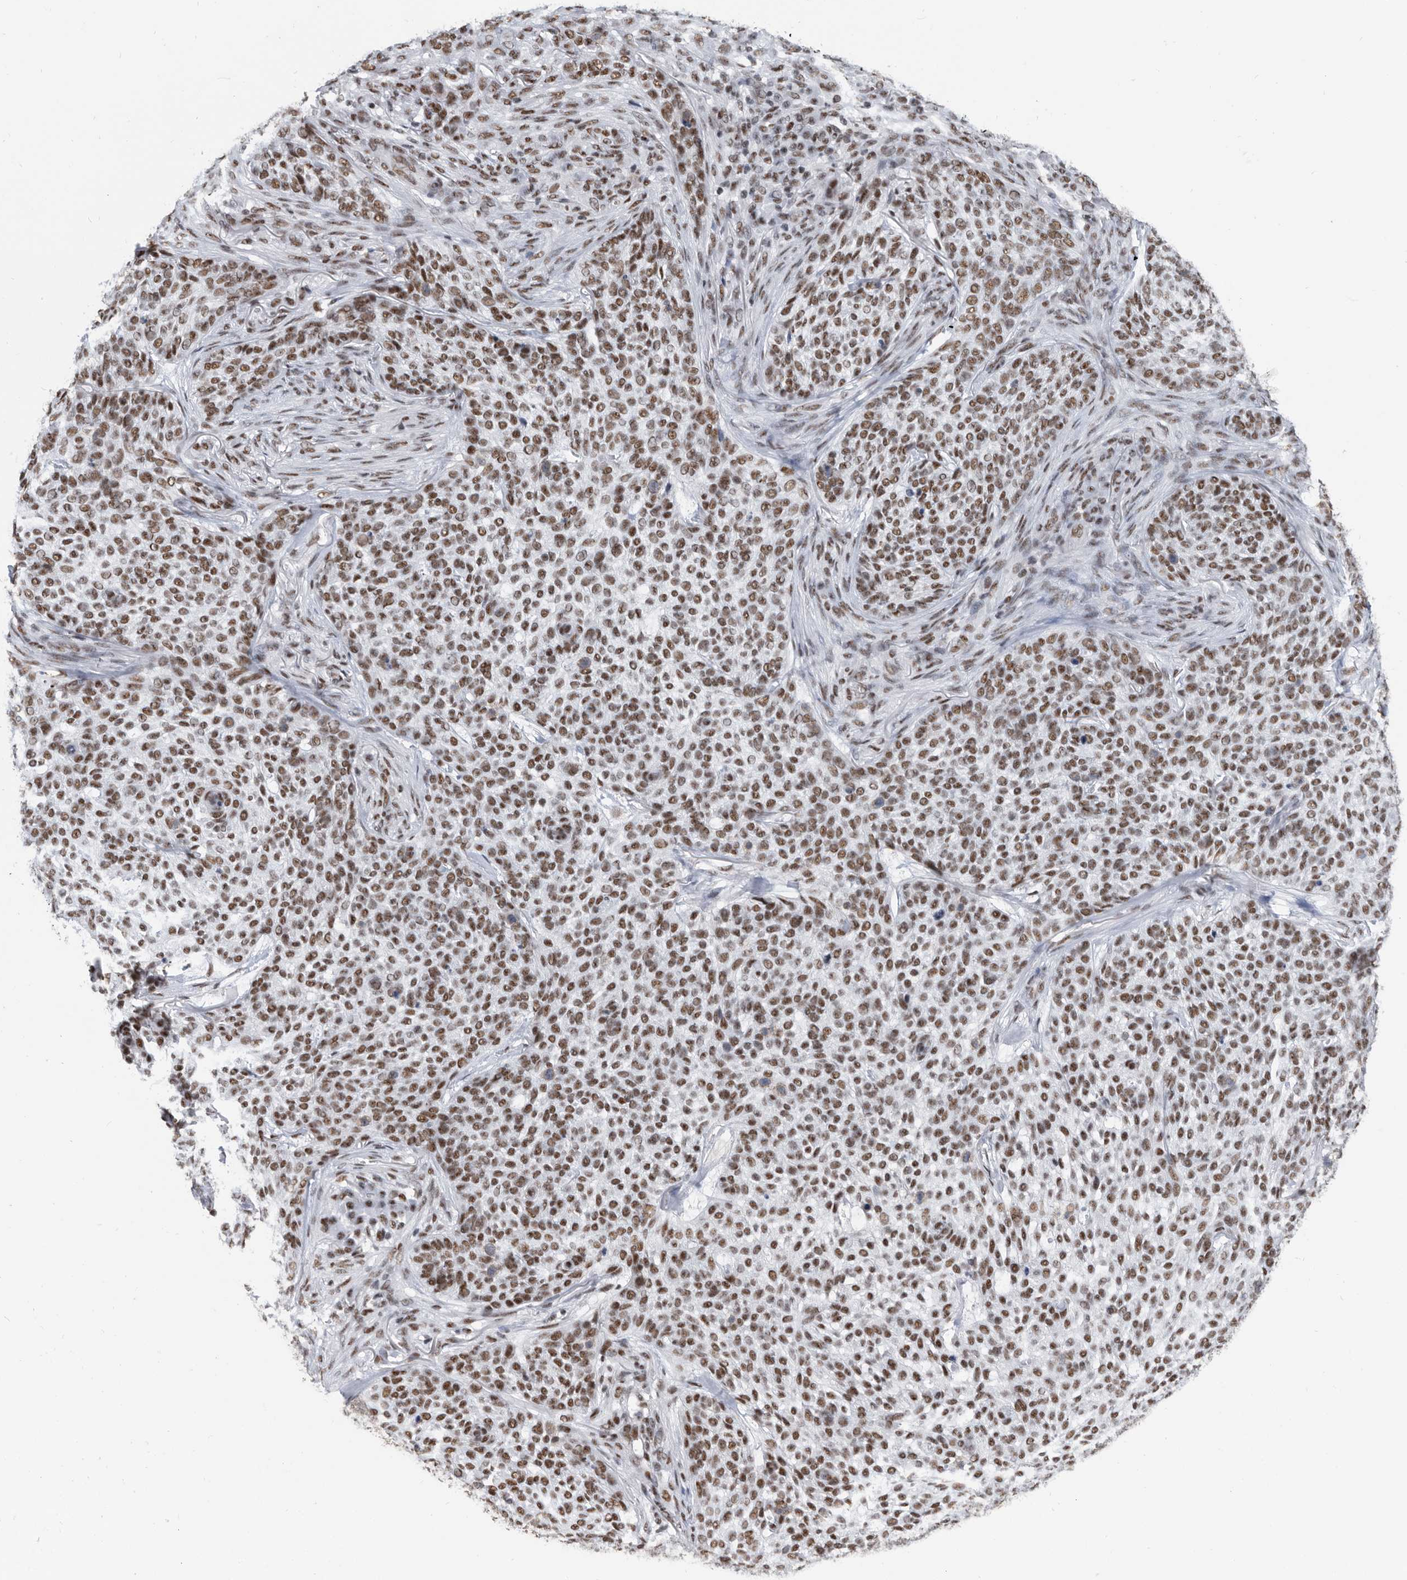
{"staining": {"intensity": "moderate", "quantity": ">75%", "location": "nuclear"}, "tissue": "skin cancer", "cell_type": "Tumor cells", "image_type": "cancer", "snomed": [{"axis": "morphology", "description": "Basal cell carcinoma"}, {"axis": "topography", "description": "Skin"}], "caption": "Protein staining of basal cell carcinoma (skin) tissue exhibits moderate nuclear staining in approximately >75% of tumor cells. The staining was performed using DAB to visualize the protein expression in brown, while the nuclei were stained in blue with hematoxylin (Magnification: 20x).", "gene": "SF3A1", "patient": {"sex": "female", "age": 64}}